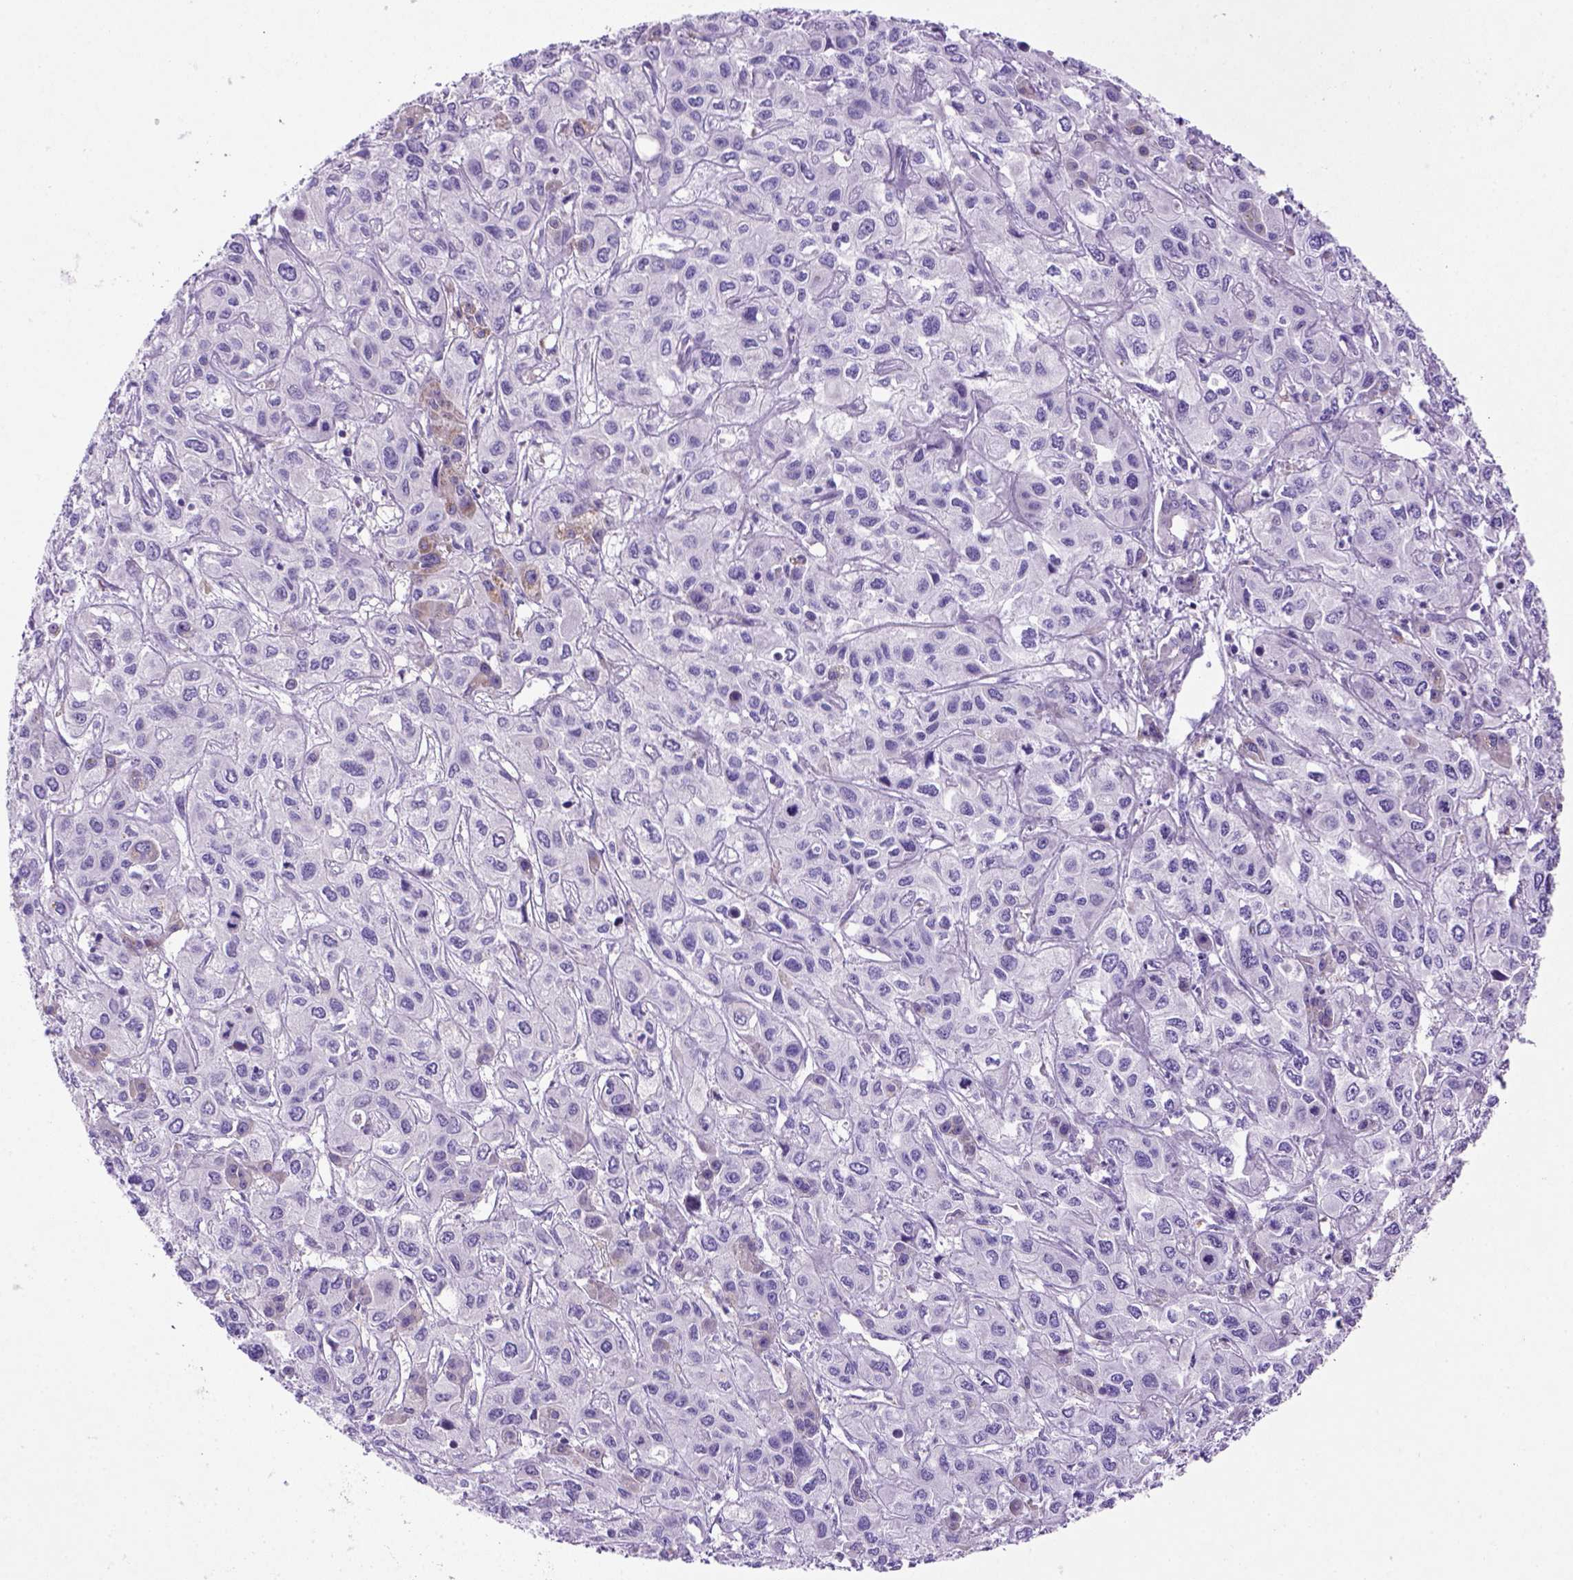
{"staining": {"intensity": "negative", "quantity": "none", "location": "none"}, "tissue": "liver cancer", "cell_type": "Tumor cells", "image_type": "cancer", "snomed": [{"axis": "morphology", "description": "Cholangiocarcinoma"}, {"axis": "topography", "description": "Liver"}], "caption": "Liver cholangiocarcinoma stained for a protein using immunohistochemistry demonstrates no positivity tumor cells.", "gene": "SIRPD", "patient": {"sex": "female", "age": 66}}